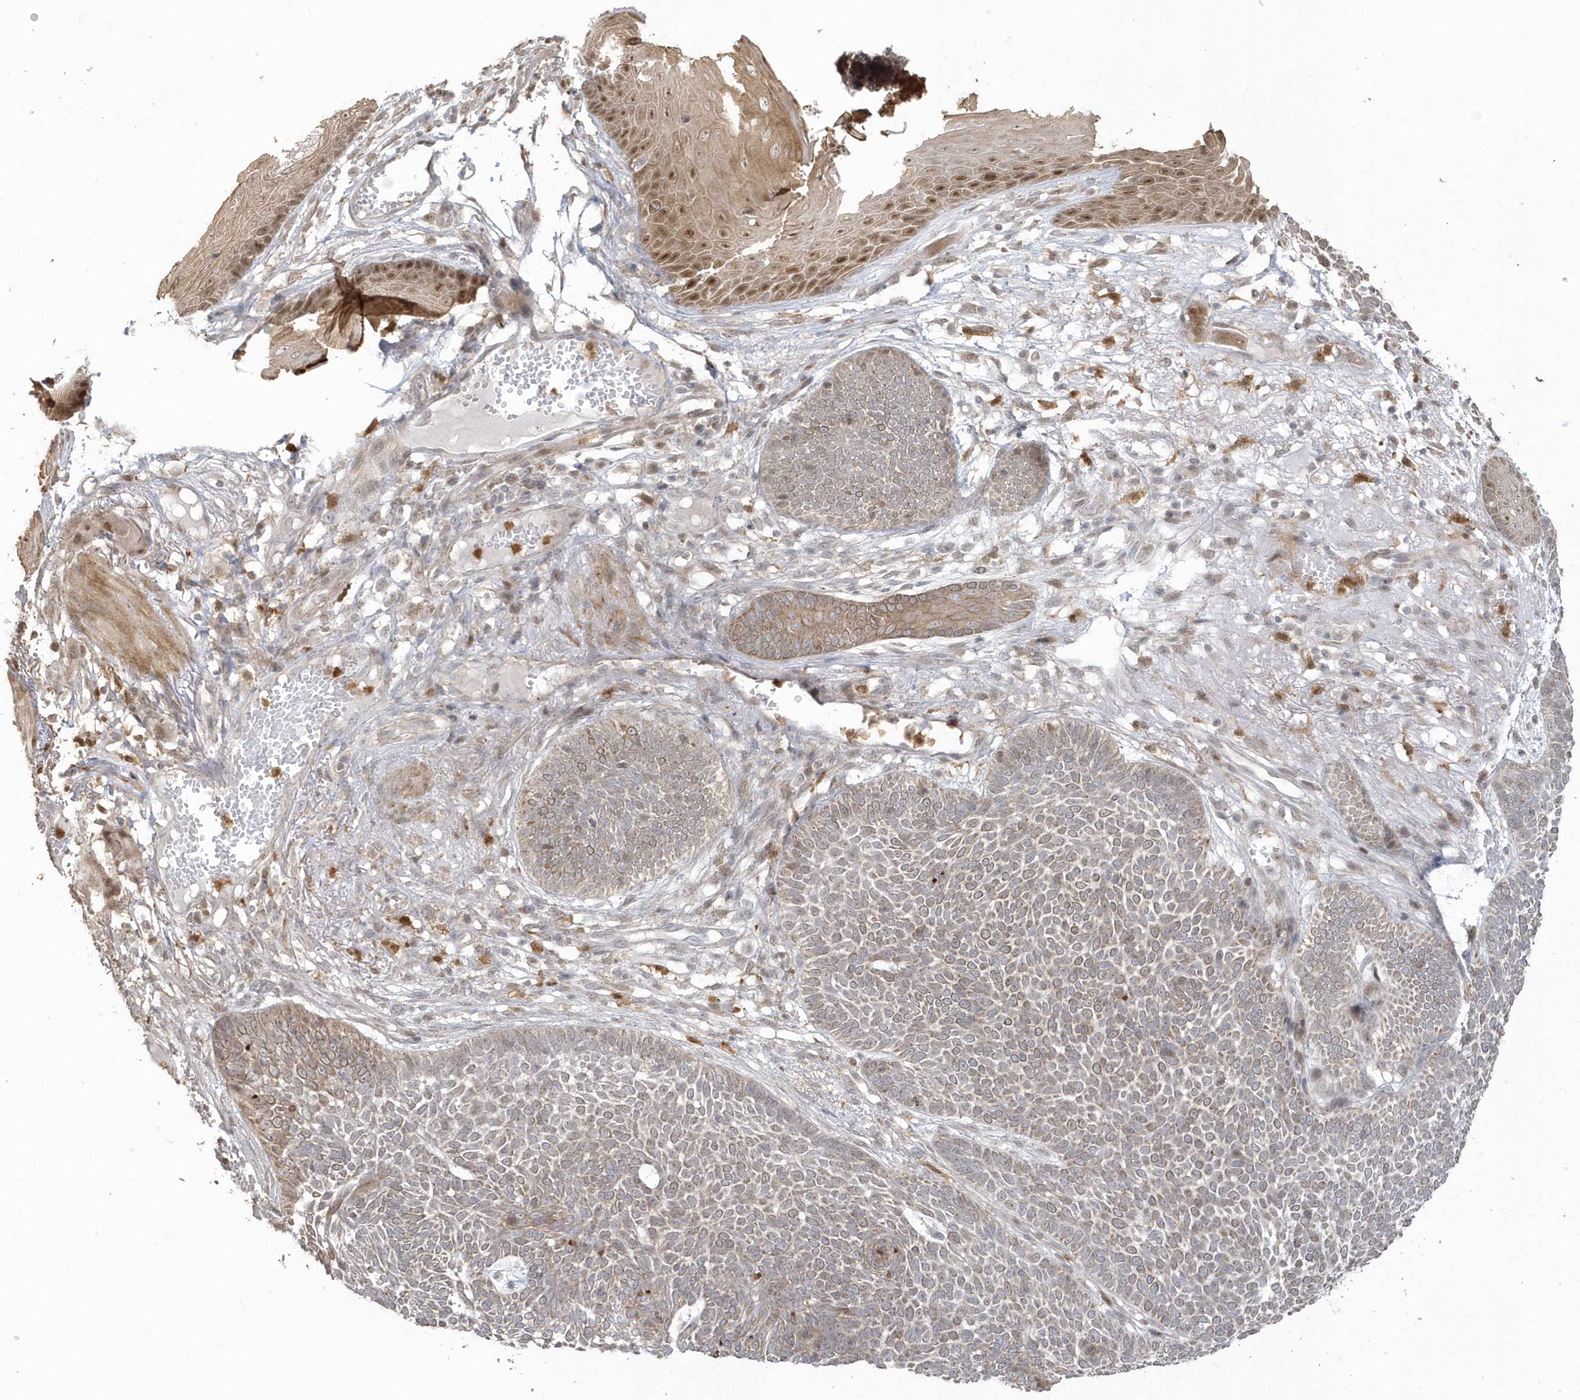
{"staining": {"intensity": "weak", "quantity": ">75%", "location": "cytoplasmic/membranous"}, "tissue": "skin cancer", "cell_type": "Tumor cells", "image_type": "cancer", "snomed": [{"axis": "morphology", "description": "Normal tissue, NOS"}, {"axis": "morphology", "description": "Basal cell carcinoma"}, {"axis": "topography", "description": "Skin"}], "caption": "A high-resolution photomicrograph shows immunohistochemistry (IHC) staining of skin basal cell carcinoma, which shows weak cytoplasmic/membranous expression in approximately >75% of tumor cells.", "gene": "NAF1", "patient": {"sex": "male", "age": 64}}